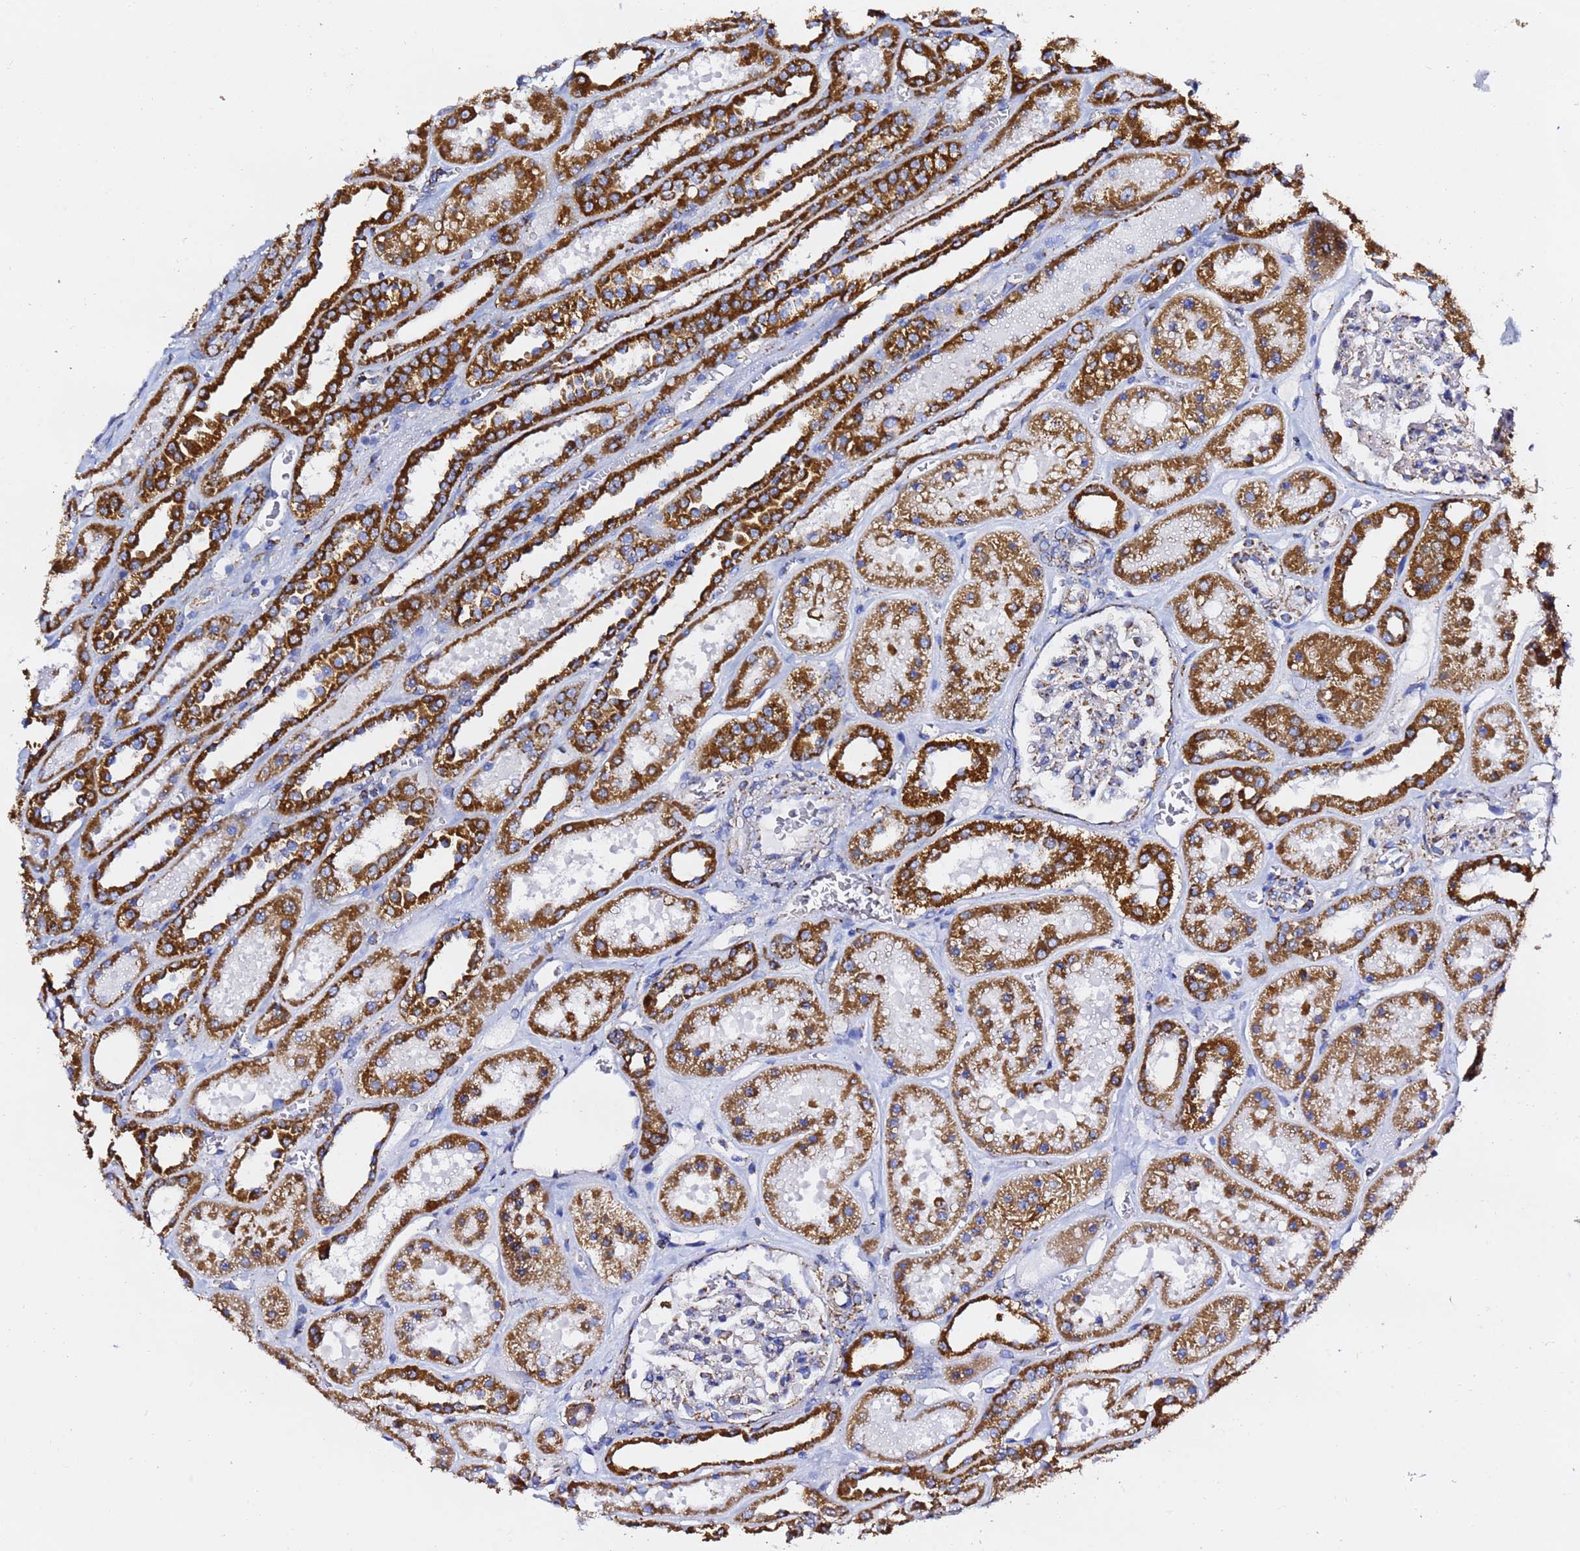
{"staining": {"intensity": "moderate", "quantity": "<25%", "location": "cytoplasmic/membranous"}, "tissue": "kidney", "cell_type": "Cells in glomeruli", "image_type": "normal", "snomed": [{"axis": "morphology", "description": "Normal tissue, NOS"}, {"axis": "topography", "description": "Kidney"}], "caption": "Immunohistochemical staining of unremarkable kidney demonstrates <25% levels of moderate cytoplasmic/membranous protein positivity in approximately <25% of cells in glomeruli. The staining was performed using DAB to visualize the protein expression in brown, while the nuclei were stained in blue with hematoxylin (Magnification: 20x).", "gene": "PHB2", "patient": {"sex": "female", "age": 41}}